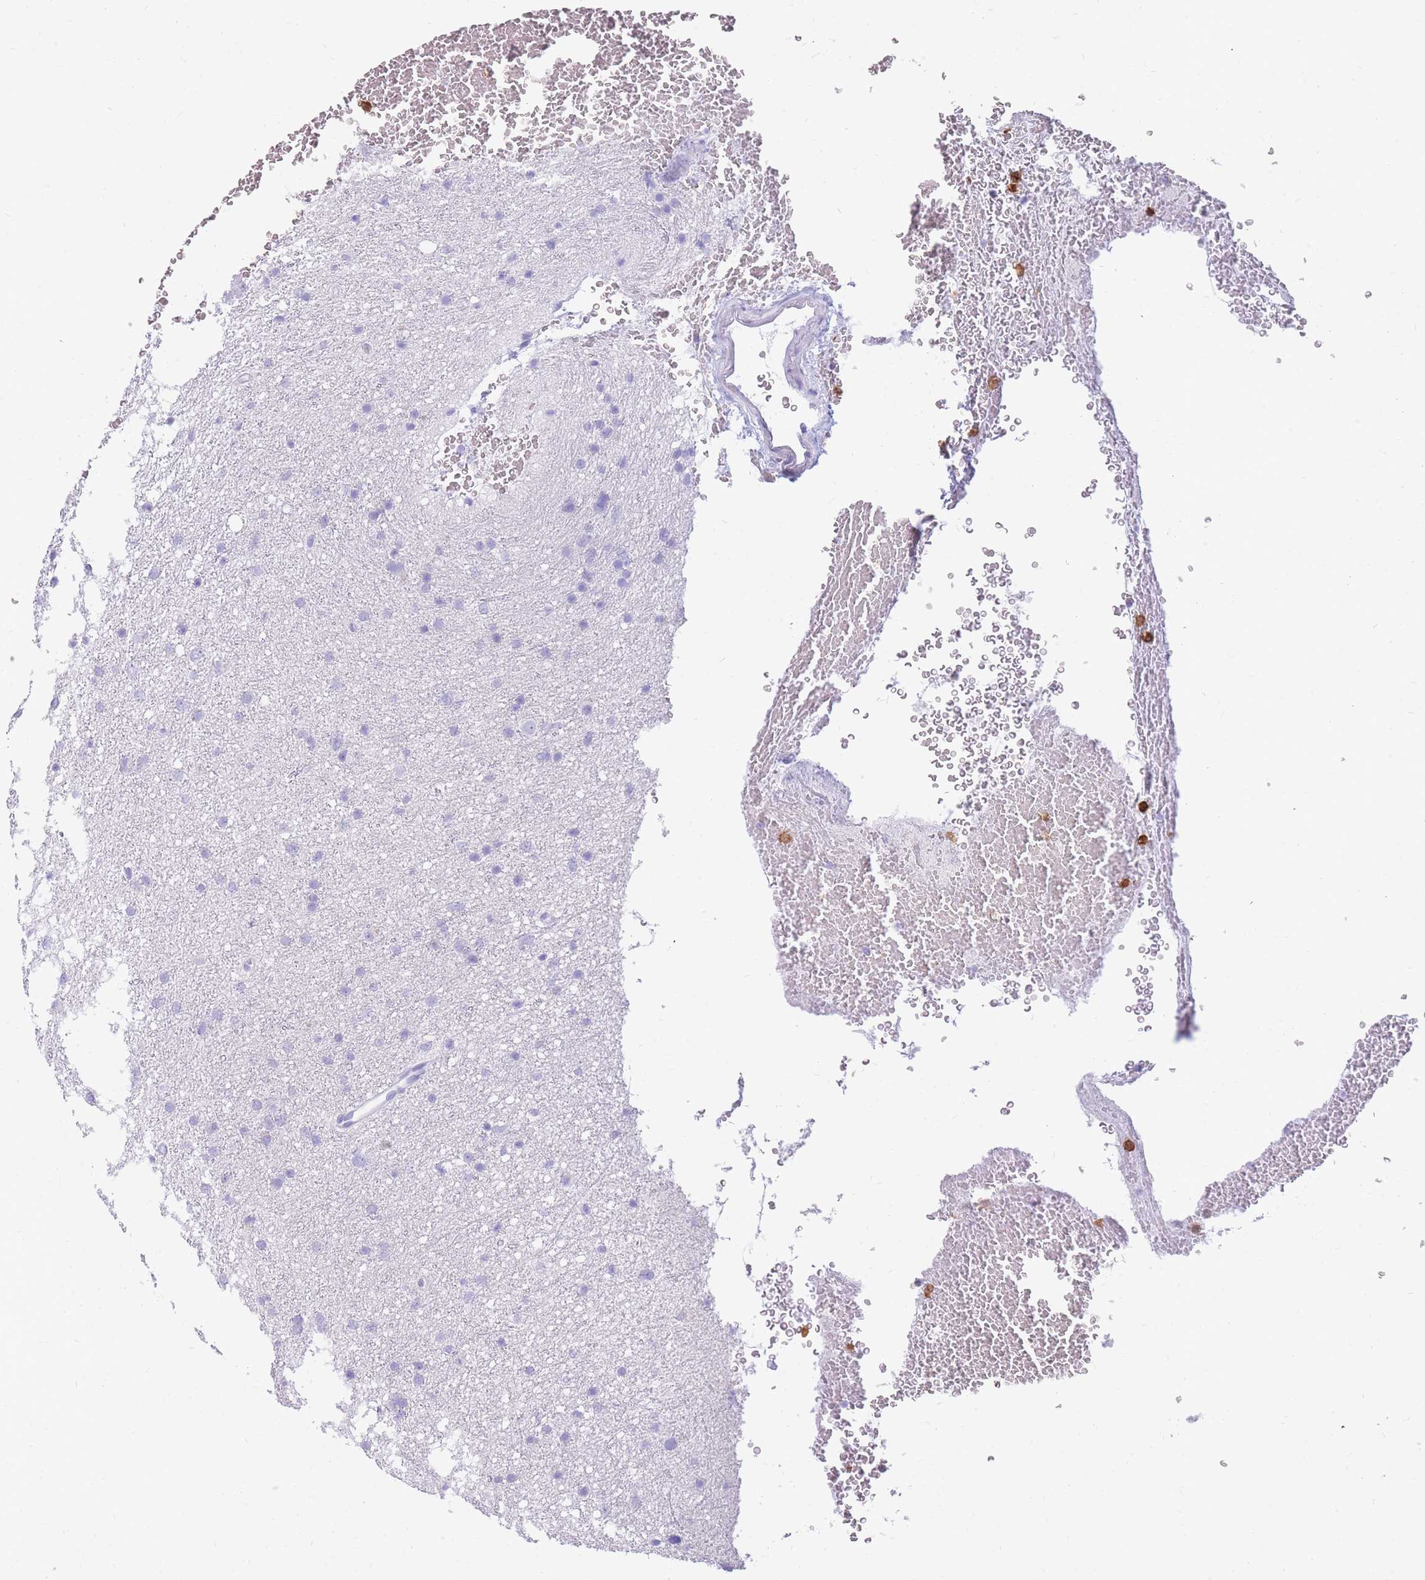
{"staining": {"intensity": "negative", "quantity": "none", "location": "none"}, "tissue": "glioma", "cell_type": "Tumor cells", "image_type": "cancer", "snomed": [{"axis": "morphology", "description": "Glioma, malignant, Low grade"}, {"axis": "topography", "description": "Cerebral cortex"}], "caption": "Human glioma stained for a protein using immunohistochemistry (IHC) shows no staining in tumor cells.", "gene": "TPSAB1", "patient": {"sex": "female", "age": 39}}